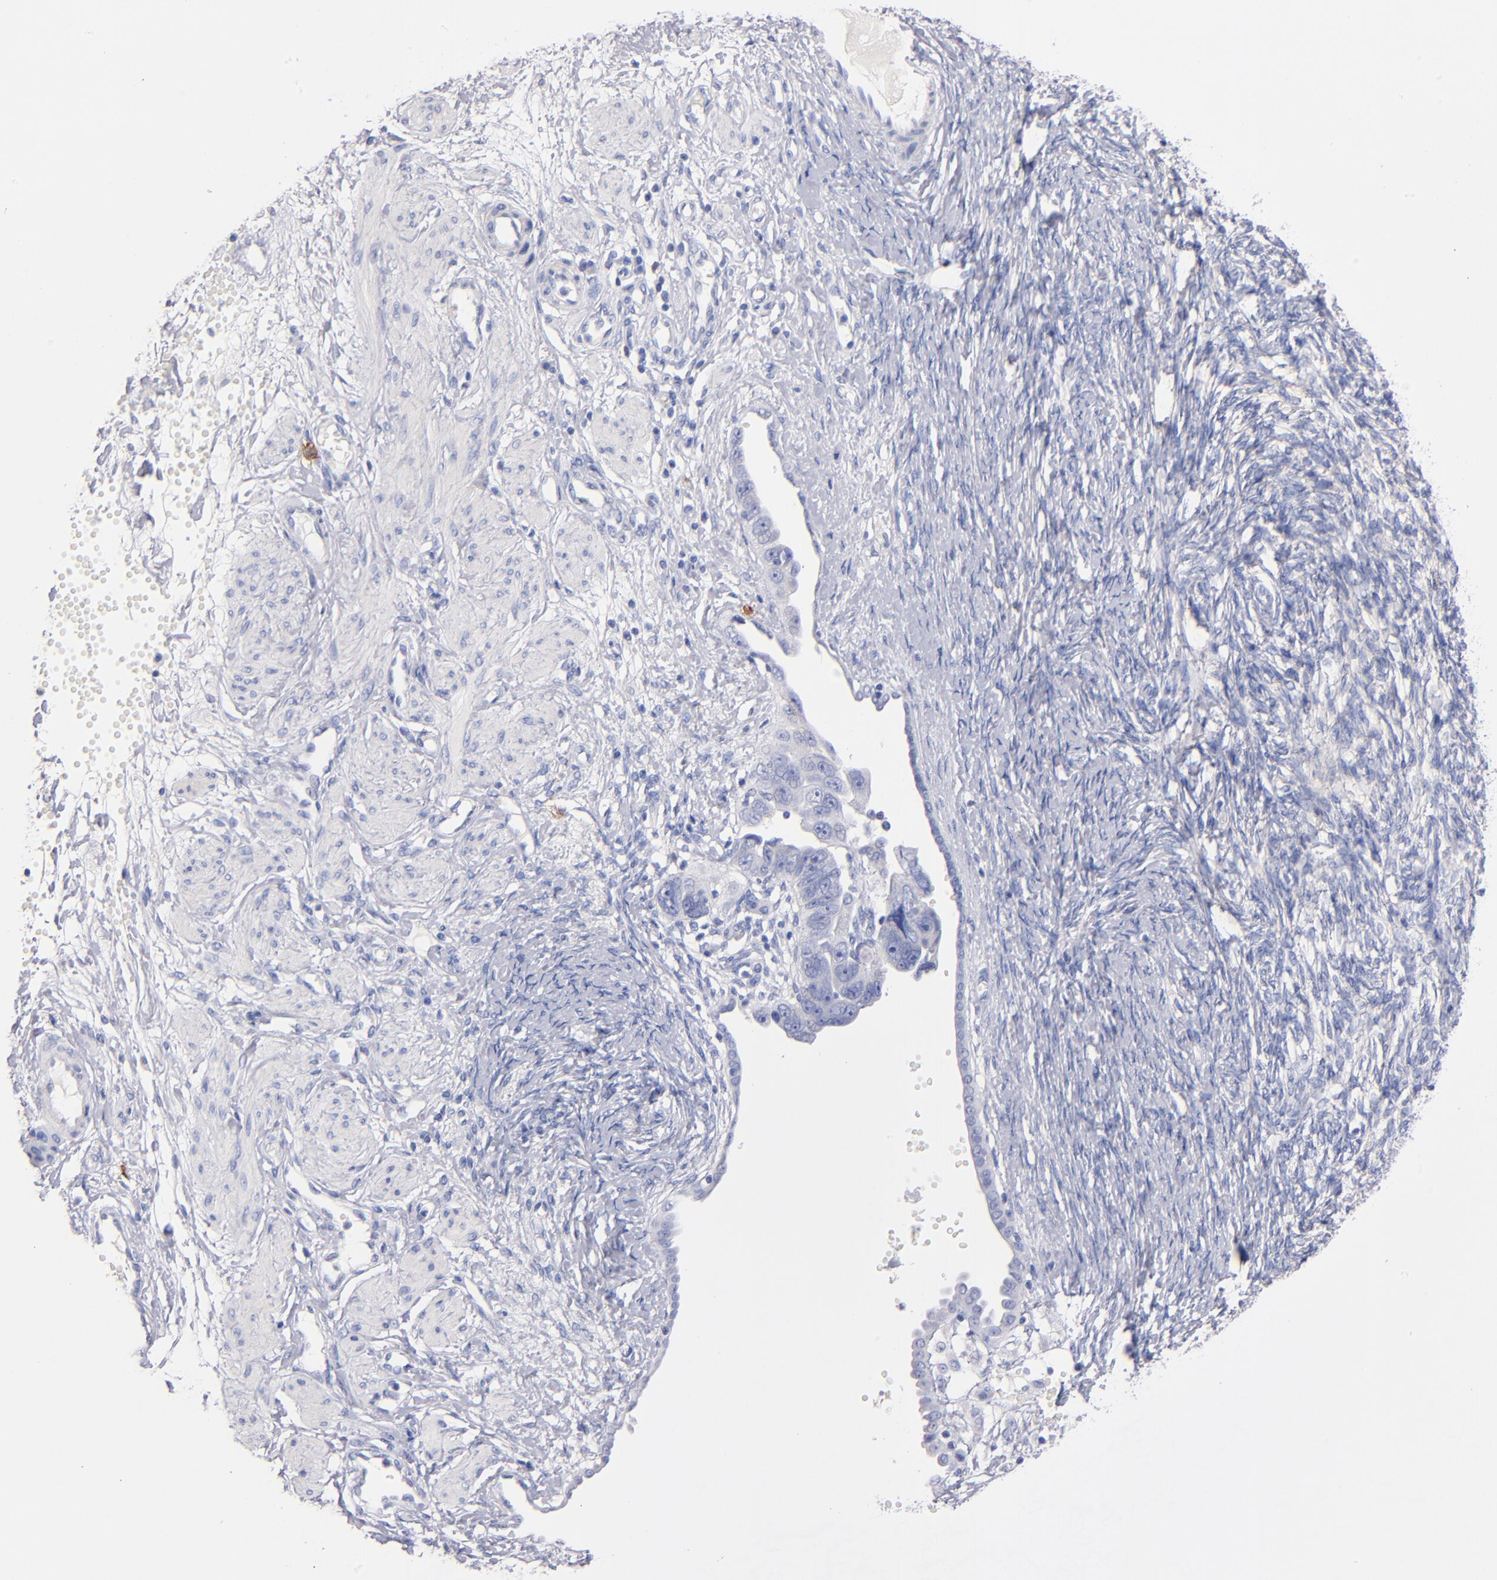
{"staining": {"intensity": "negative", "quantity": "none", "location": "none"}, "tissue": "ovarian cancer", "cell_type": "Tumor cells", "image_type": "cancer", "snomed": [{"axis": "morphology", "description": "Normal tissue, NOS"}, {"axis": "morphology", "description": "Cystadenocarcinoma, serous, NOS"}, {"axis": "topography", "description": "Ovary"}], "caption": "Tumor cells show no significant protein positivity in ovarian cancer.", "gene": "KIT", "patient": {"sex": "female", "age": 62}}